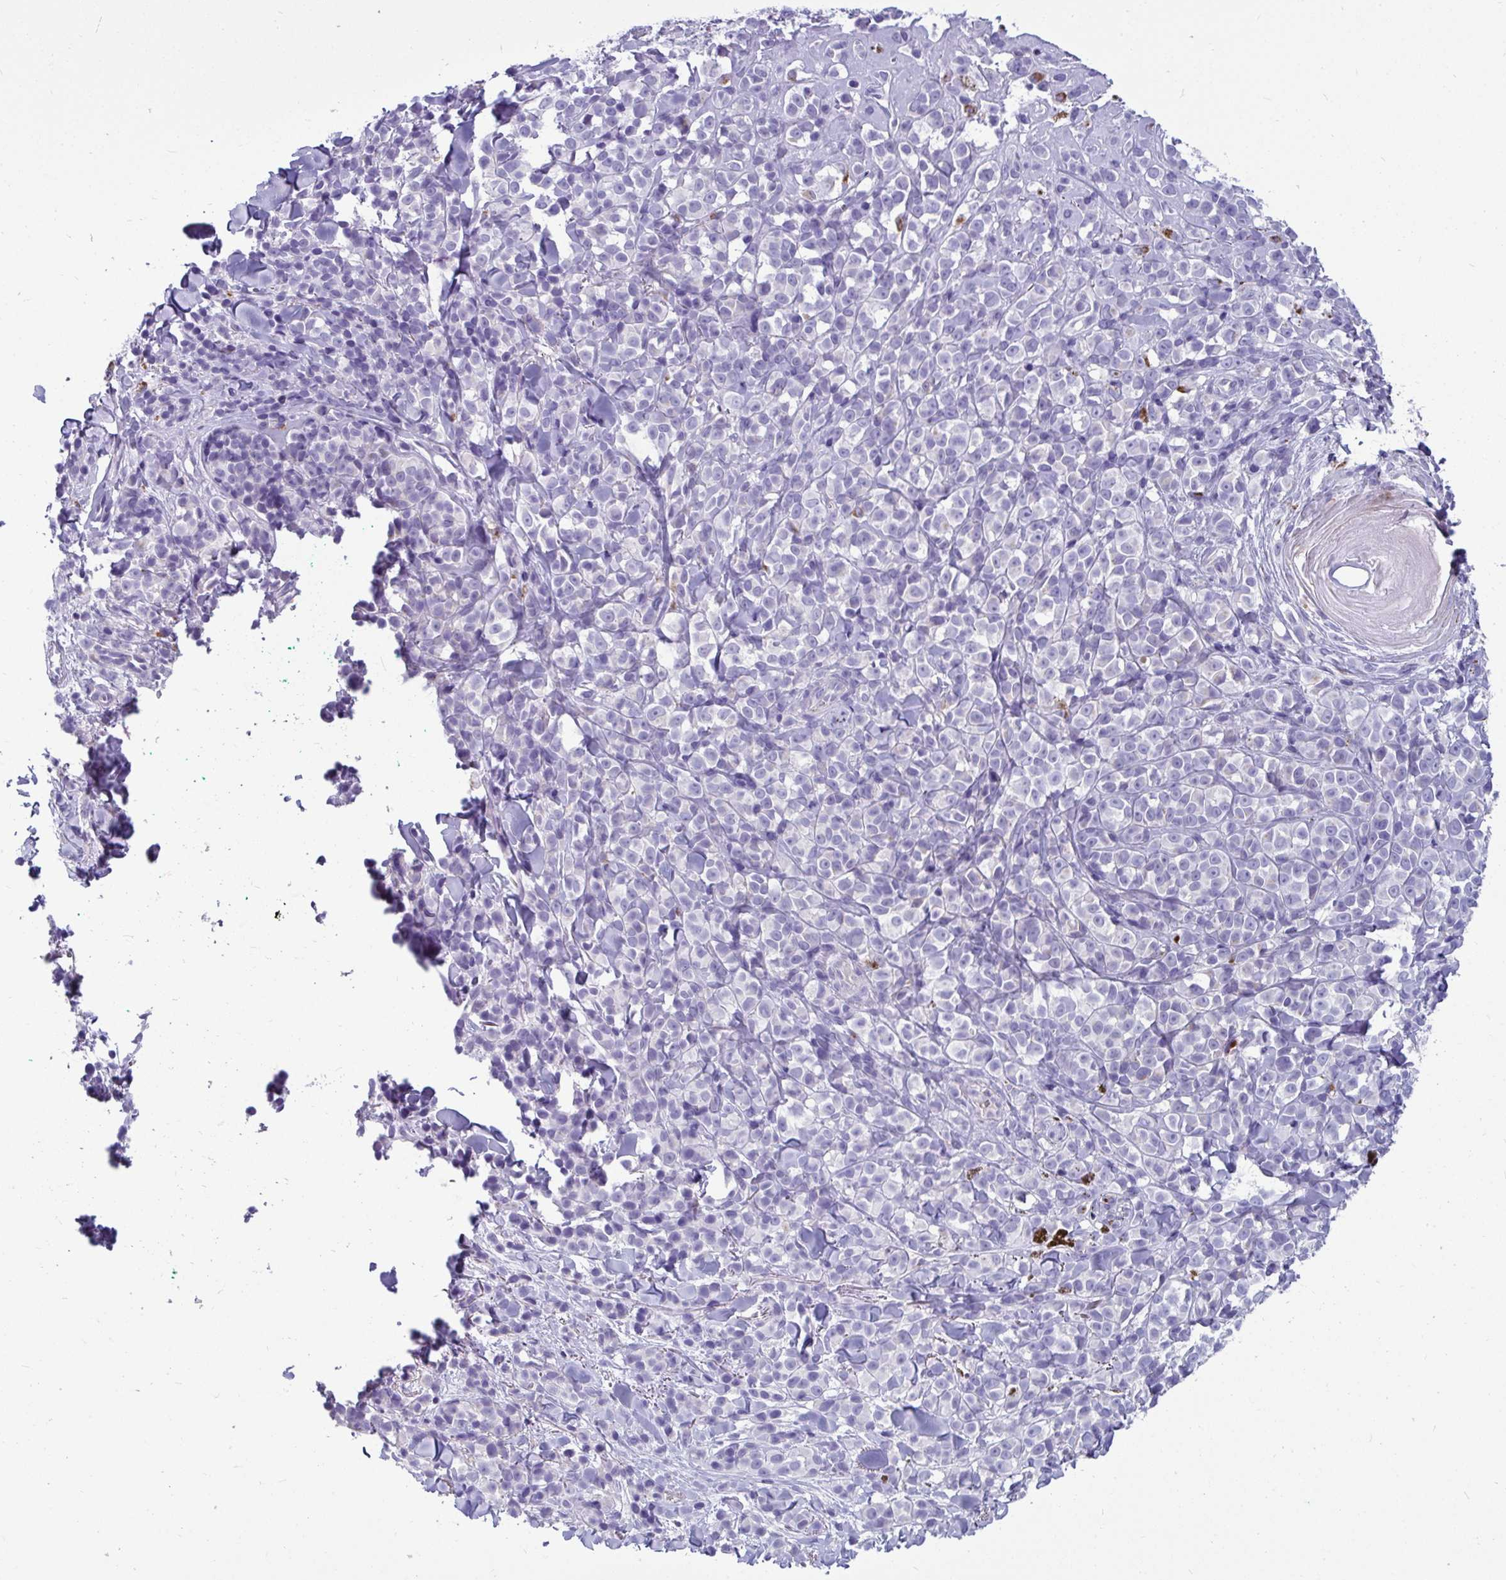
{"staining": {"intensity": "negative", "quantity": "none", "location": "none"}, "tissue": "melanoma", "cell_type": "Tumor cells", "image_type": "cancer", "snomed": [{"axis": "morphology", "description": "Malignant melanoma, NOS"}, {"axis": "topography", "description": "Skin"}], "caption": "This is an immunohistochemistry image of melanoma. There is no positivity in tumor cells.", "gene": "CTSZ", "patient": {"sex": "male", "age": 85}}